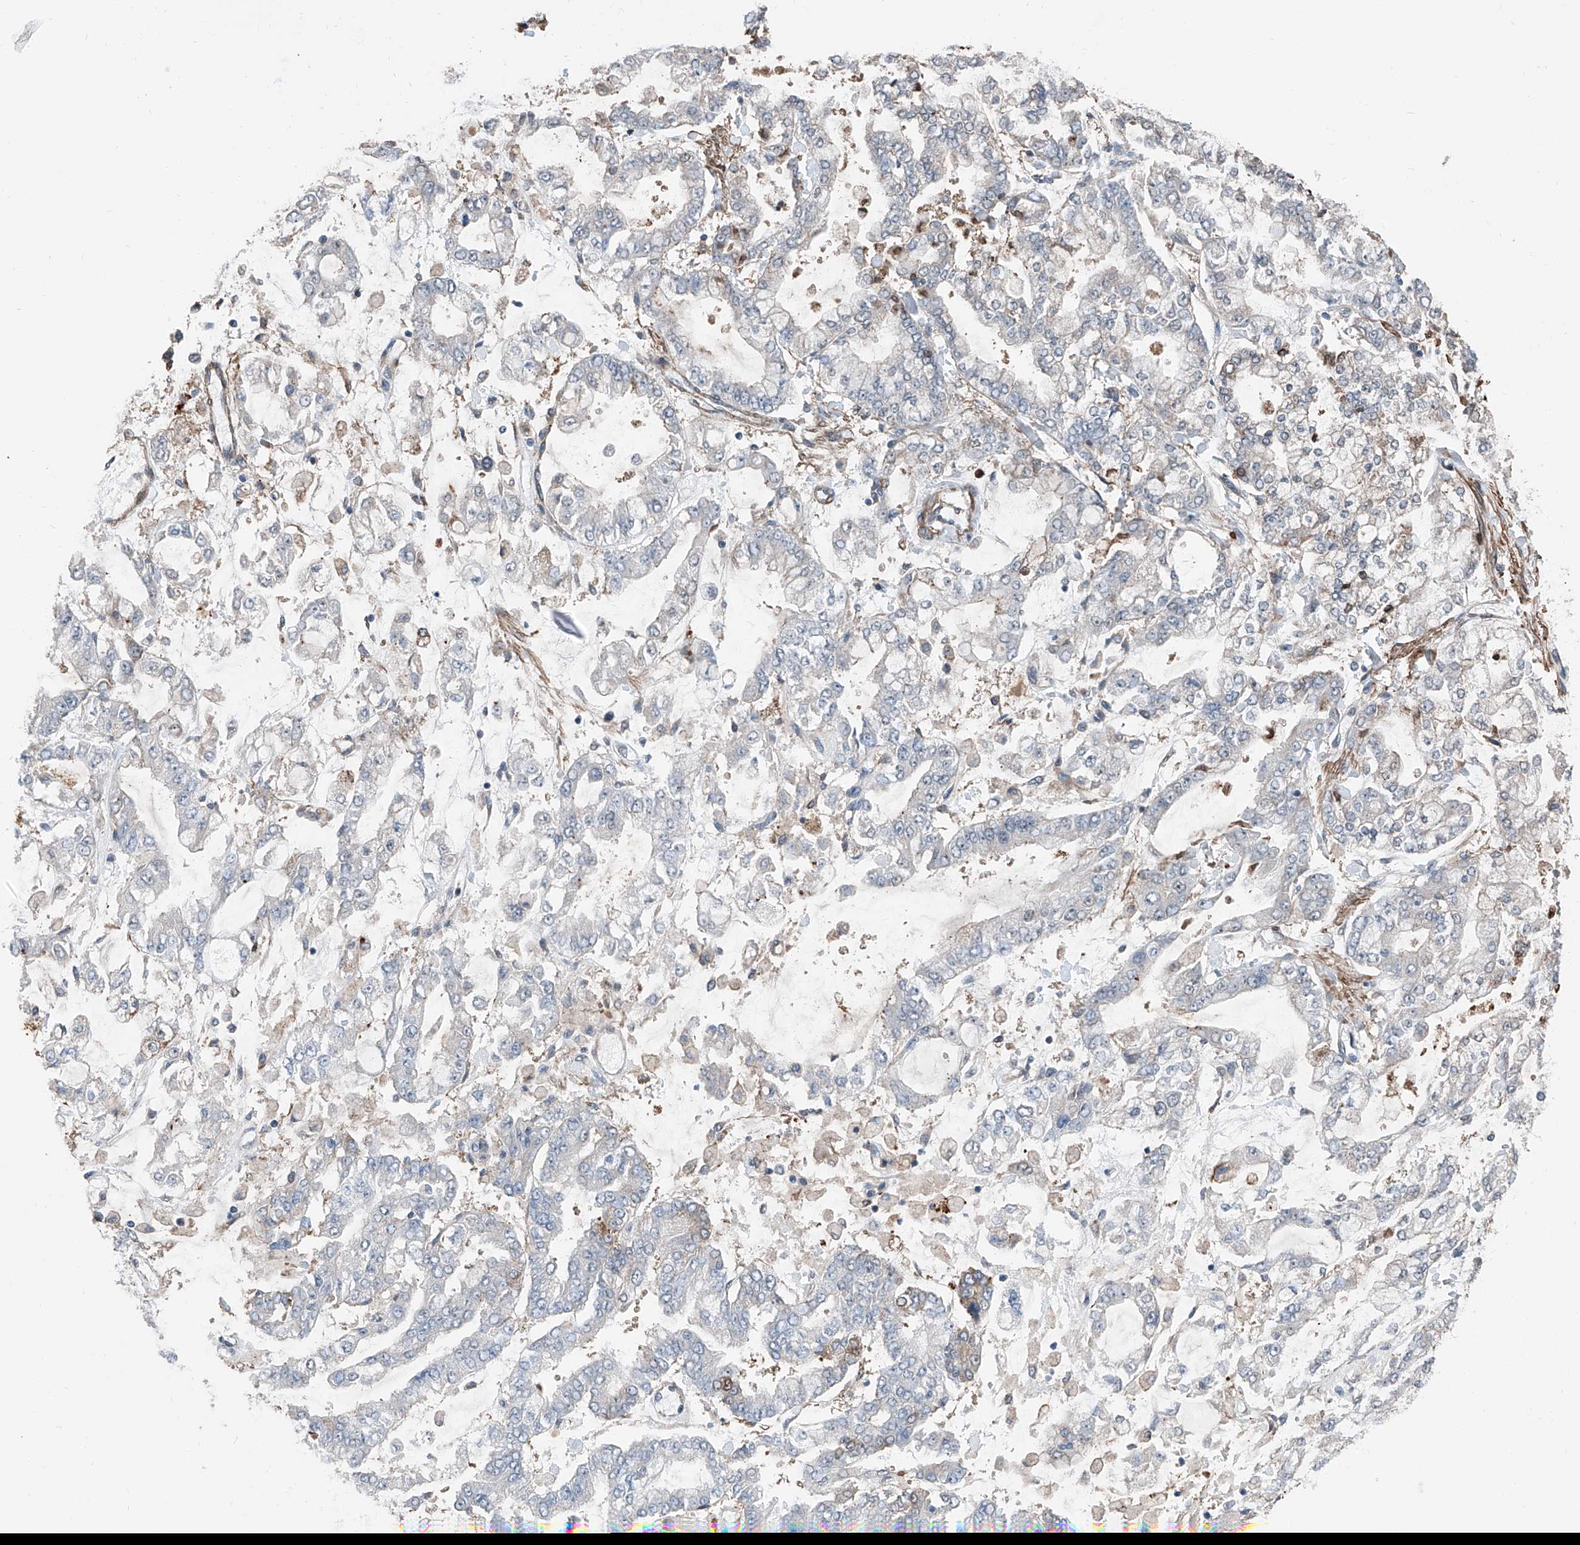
{"staining": {"intensity": "negative", "quantity": "none", "location": "none"}, "tissue": "stomach cancer", "cell_type": "Tumor cells", "image_type": "cancer", "snomed": [{"axis": "morphology", "description": "Normal tissue, NOS"}, {"axis": "morphology", "description": "Adenocarcinoma, NOS"}, {"axis": "topography", "description": "Stomach, upper"}, {"axis": "topography", "description": "Stomach"}], "caption": "Immunohistochemistry histopathology image of human adenocarcinoma (stomach) stained for a protein (brown), which exhibits no staining in tumor cells. Brightfield microscopy of IHC stained with DAB (brown) and hematoxylin (blue), captured at high magnification.", "gene": "HSPA6", "patient": {"sex": "male", "age": 76}}